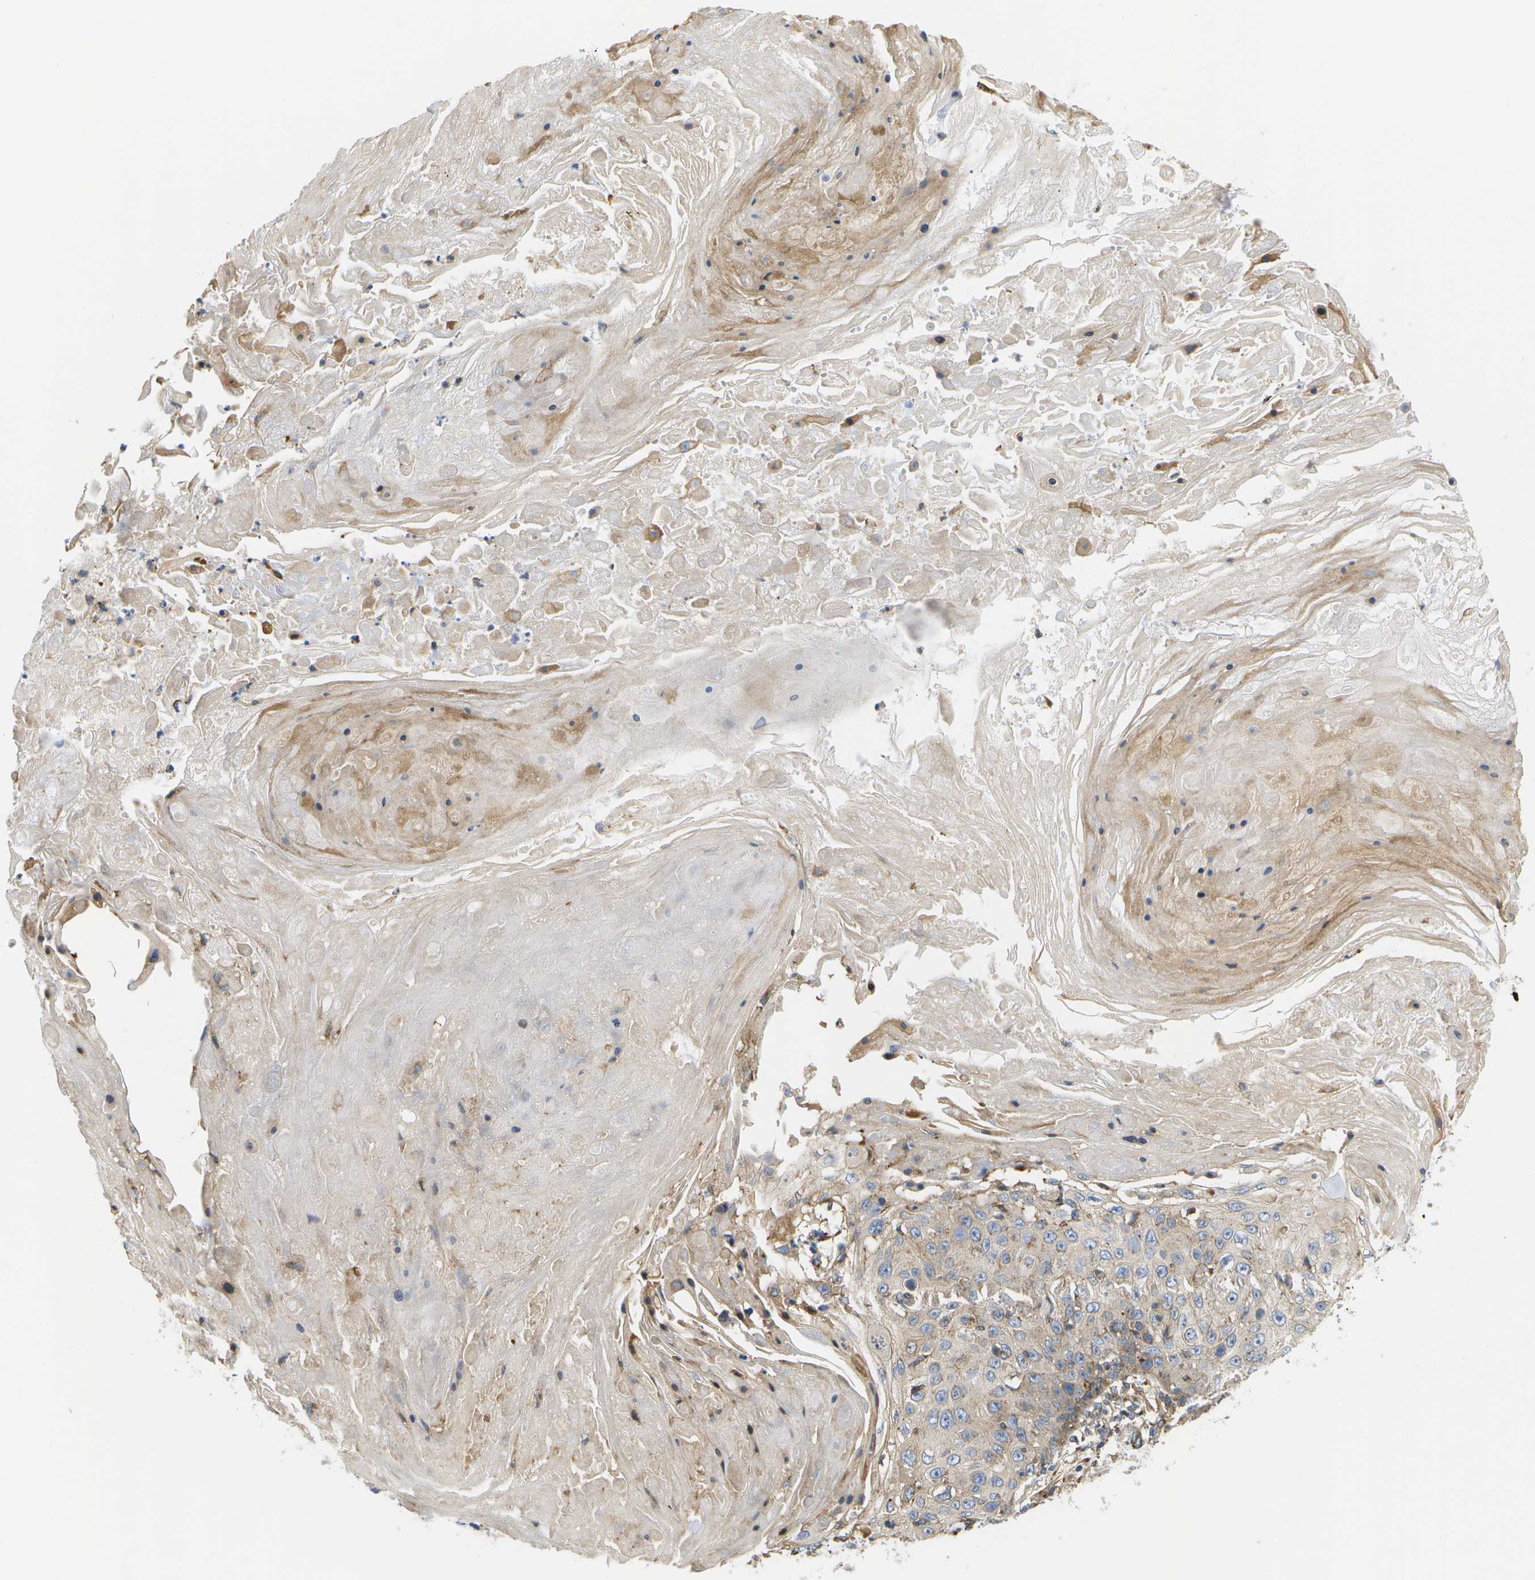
{"staining": {"intensity": "weak", "quantity": ">75%", "location": "cytoplasmic/membranous"}, "tissue": "skin cancer", "cell_type": "Tumor cells", "image_type": "cancer", "snomed": [{"axis": "morphology", "description": "Squamous cell carcinoma, NOS"}, {"axis": "topography", "description": "Skin"}], "caption": "Protein staining by immunohistochemistry exhibits weak cytoplasmic/membranous positivity in about >75% of tumor cells in skin cancer (squamous cell carcinoma).", "gene": "BST2", "patient": {"sex": "male", "age": 86}}